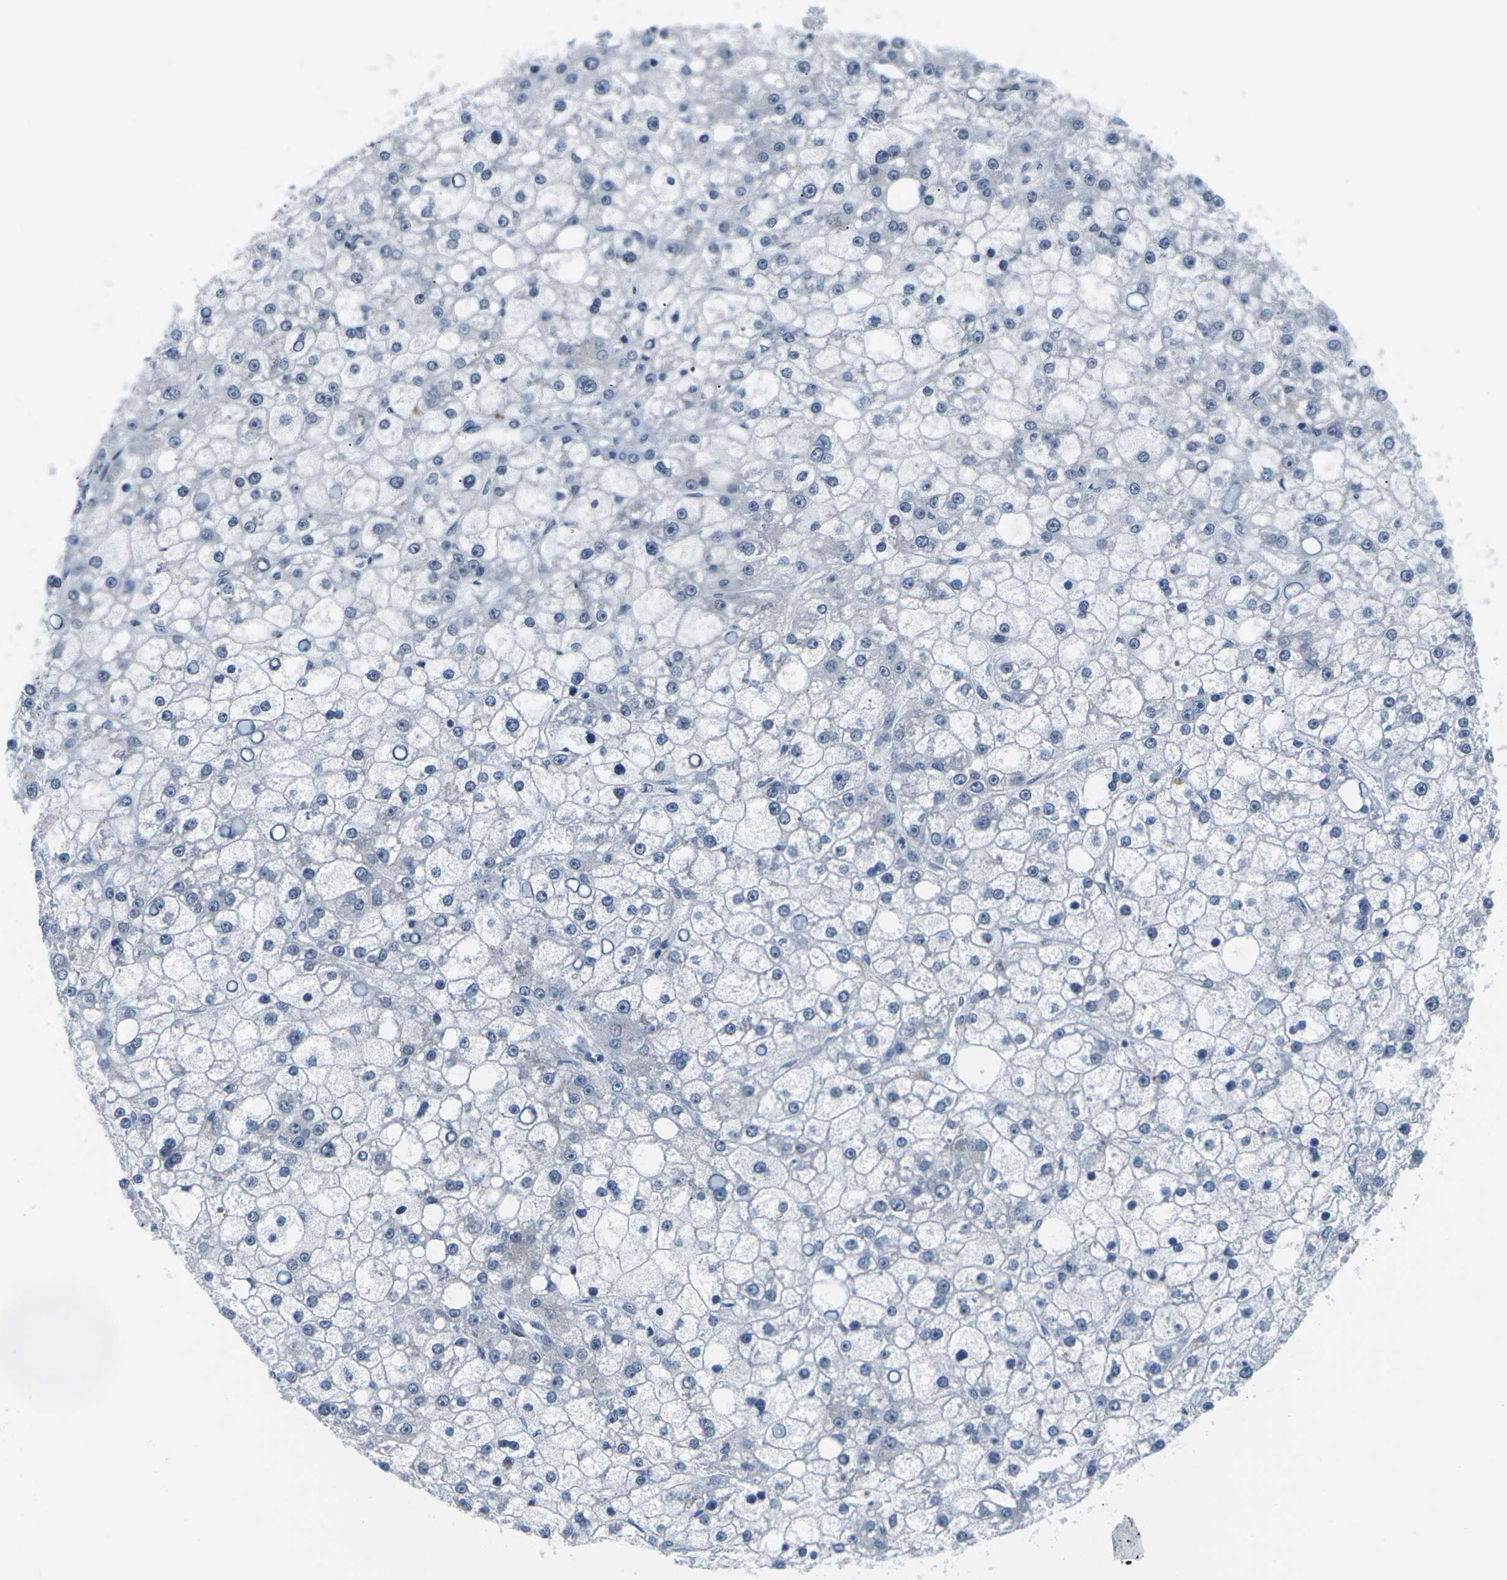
{"staining": {"intensity": "negative", "quantity": "none", "location": "none"}, "tissue": "liver cancer", "cell_type": "Tumor cells", "image_type": "cancer", "snomed": [{"axis": "morphology", "description": "Carcinoma, Hepatocellular, NOS"}, {"axis": "topography", "description": "Liver"}], "caption": "A photomicrograph of human liver cancer is negative for staining in tumor cells. The staining is performed using DAB (3,3'-diaminobenzidine) brown chromogen with nuclei counter-stained in using hematoxylin.", "gene": "PKP2", "patient": {"sex": "male", "age": 67}}